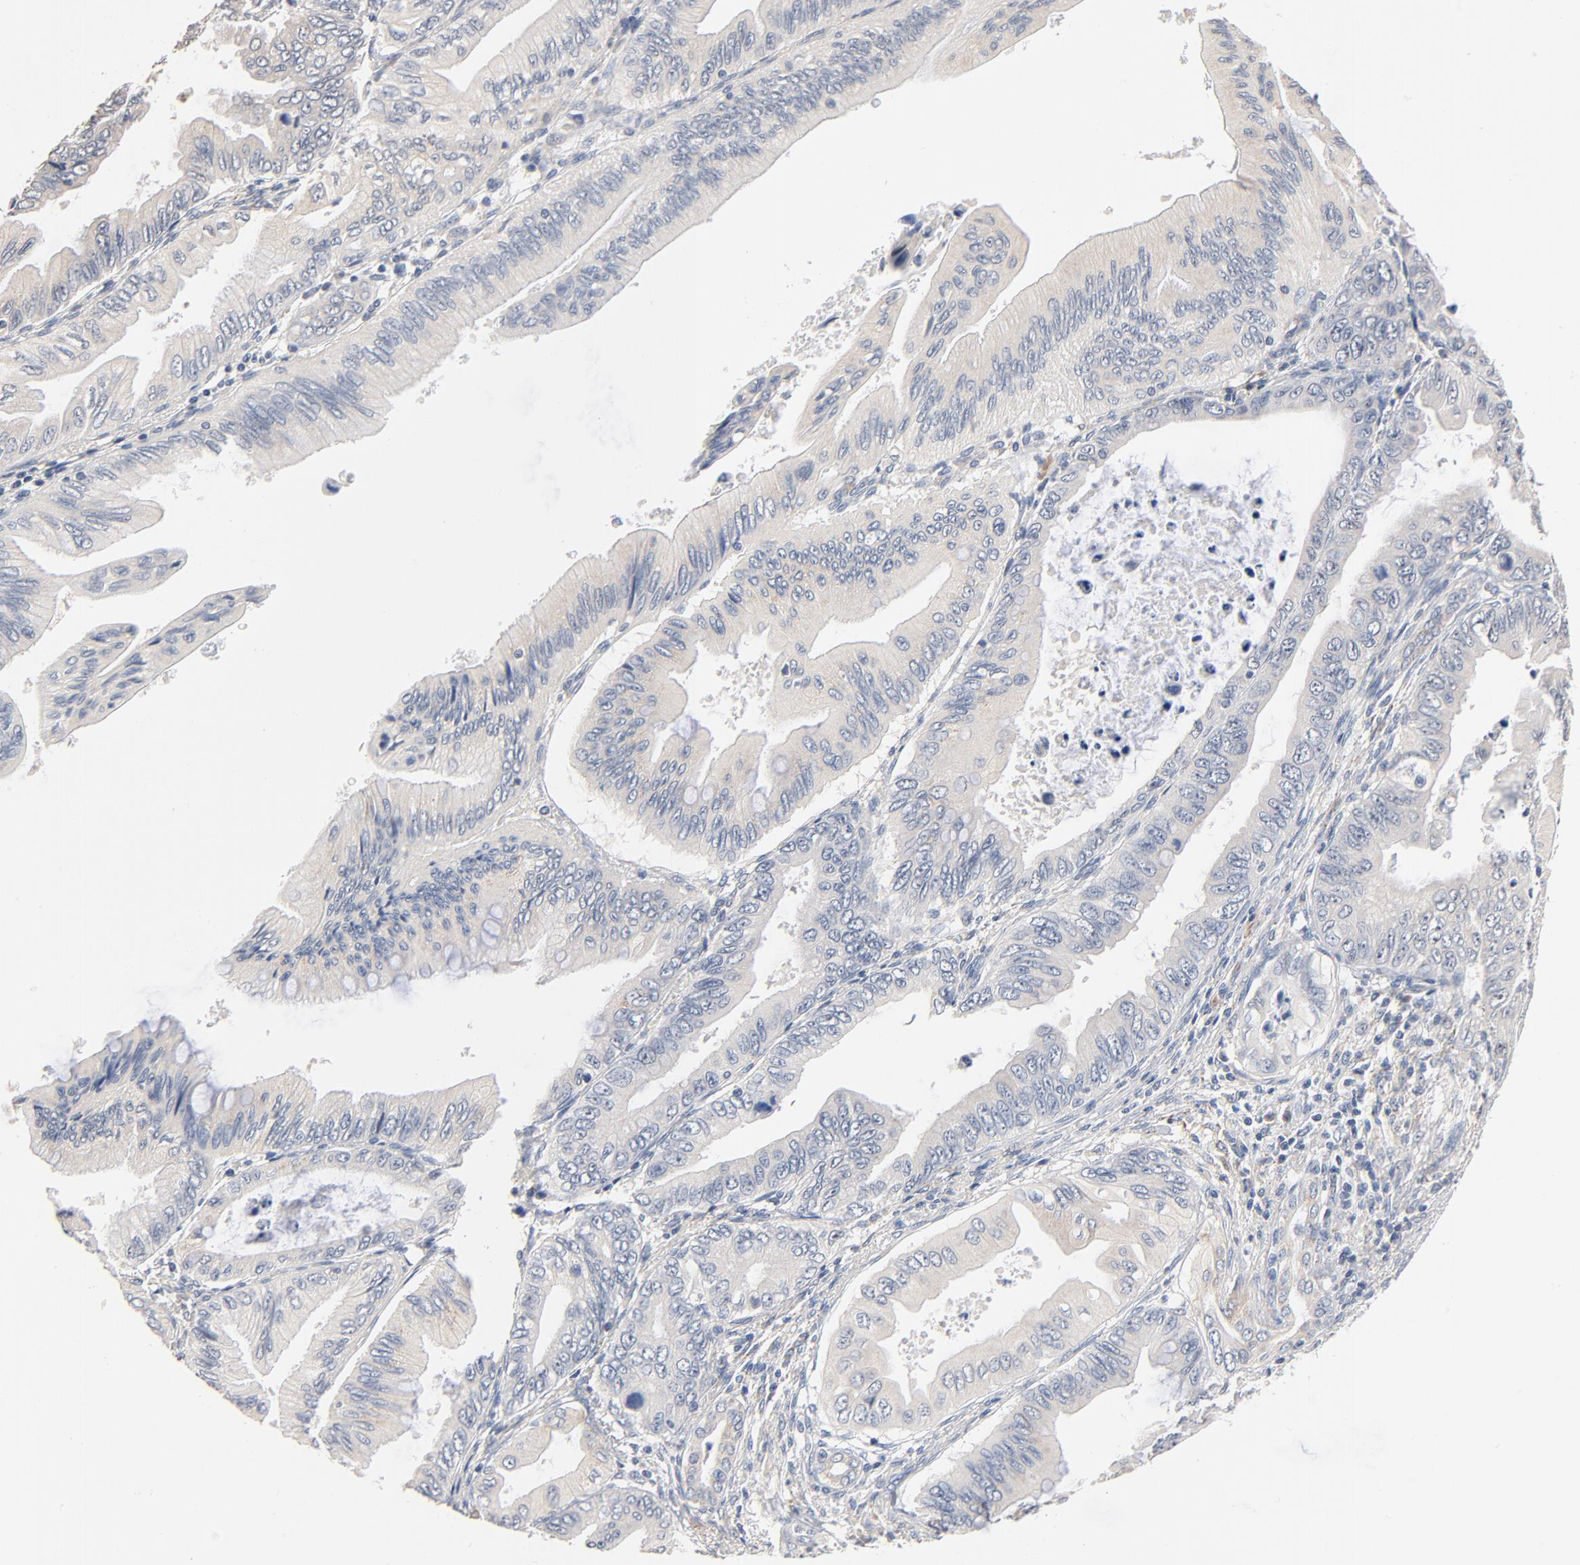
{"staining": {"intensity": "negative", "quantity": "none", "location": "none"}, "tissue": "pancreatic cancer", "cell_type": "Tumor cells", "image_type": "cancer", "snomed": [{"axis": "morphology", "description": "Adenocarcinoma, NOS"}, {"axis": "topography", "description": "Pancreas"}], "caption": "High magnification brightfield microscopy of pancreatic cancer (adenocarcinoma) stained with DAB (brown) and counterstained with hematoxylin (blue): tumor cells show no significant expression.", "gene": "ZDHHC8", "patient": {"sex": "female", "age": 66}}